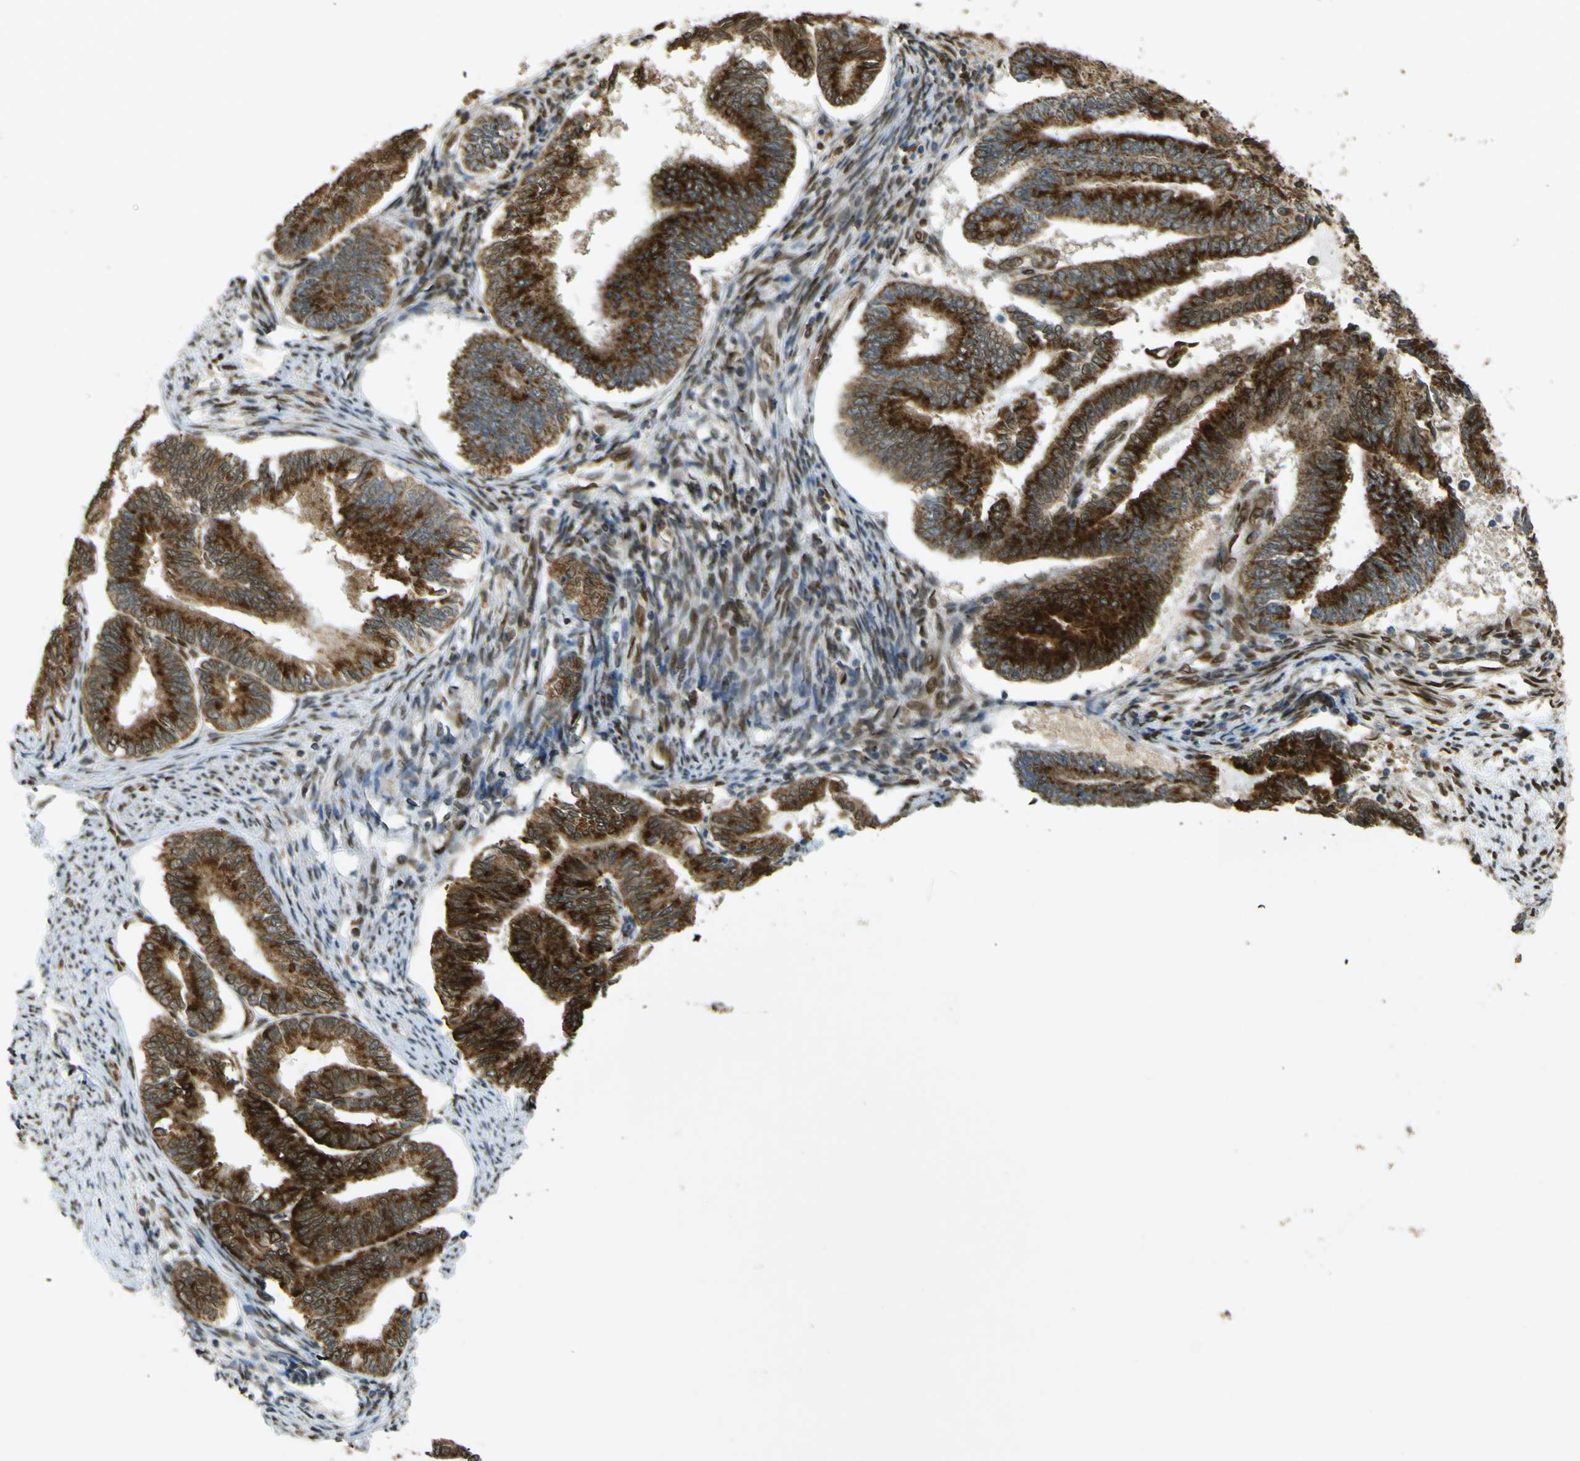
{"staining": {"intensity": "strong", "quantity": ">75%", "location": "cytoplasmic/membranous"}, "tissue": "endometrial cancer", "cell_type": "Tumor cells", "image_type": "cancer", "snomed": [{"axis": "morphology", "description": "Adenocarcinoma, NOS"}, {"axis": "topography", "description": "Endometrium"}], "caption": "Immunohistochemical staining of endometrial cancer (adenocarcinoma) demonstrates high levels of strong cytoplasmic/membranous staining in approximately >75% of tumor cells.", "gene": "GALNT1", "patient": {"sex": "female", "age": 86}}